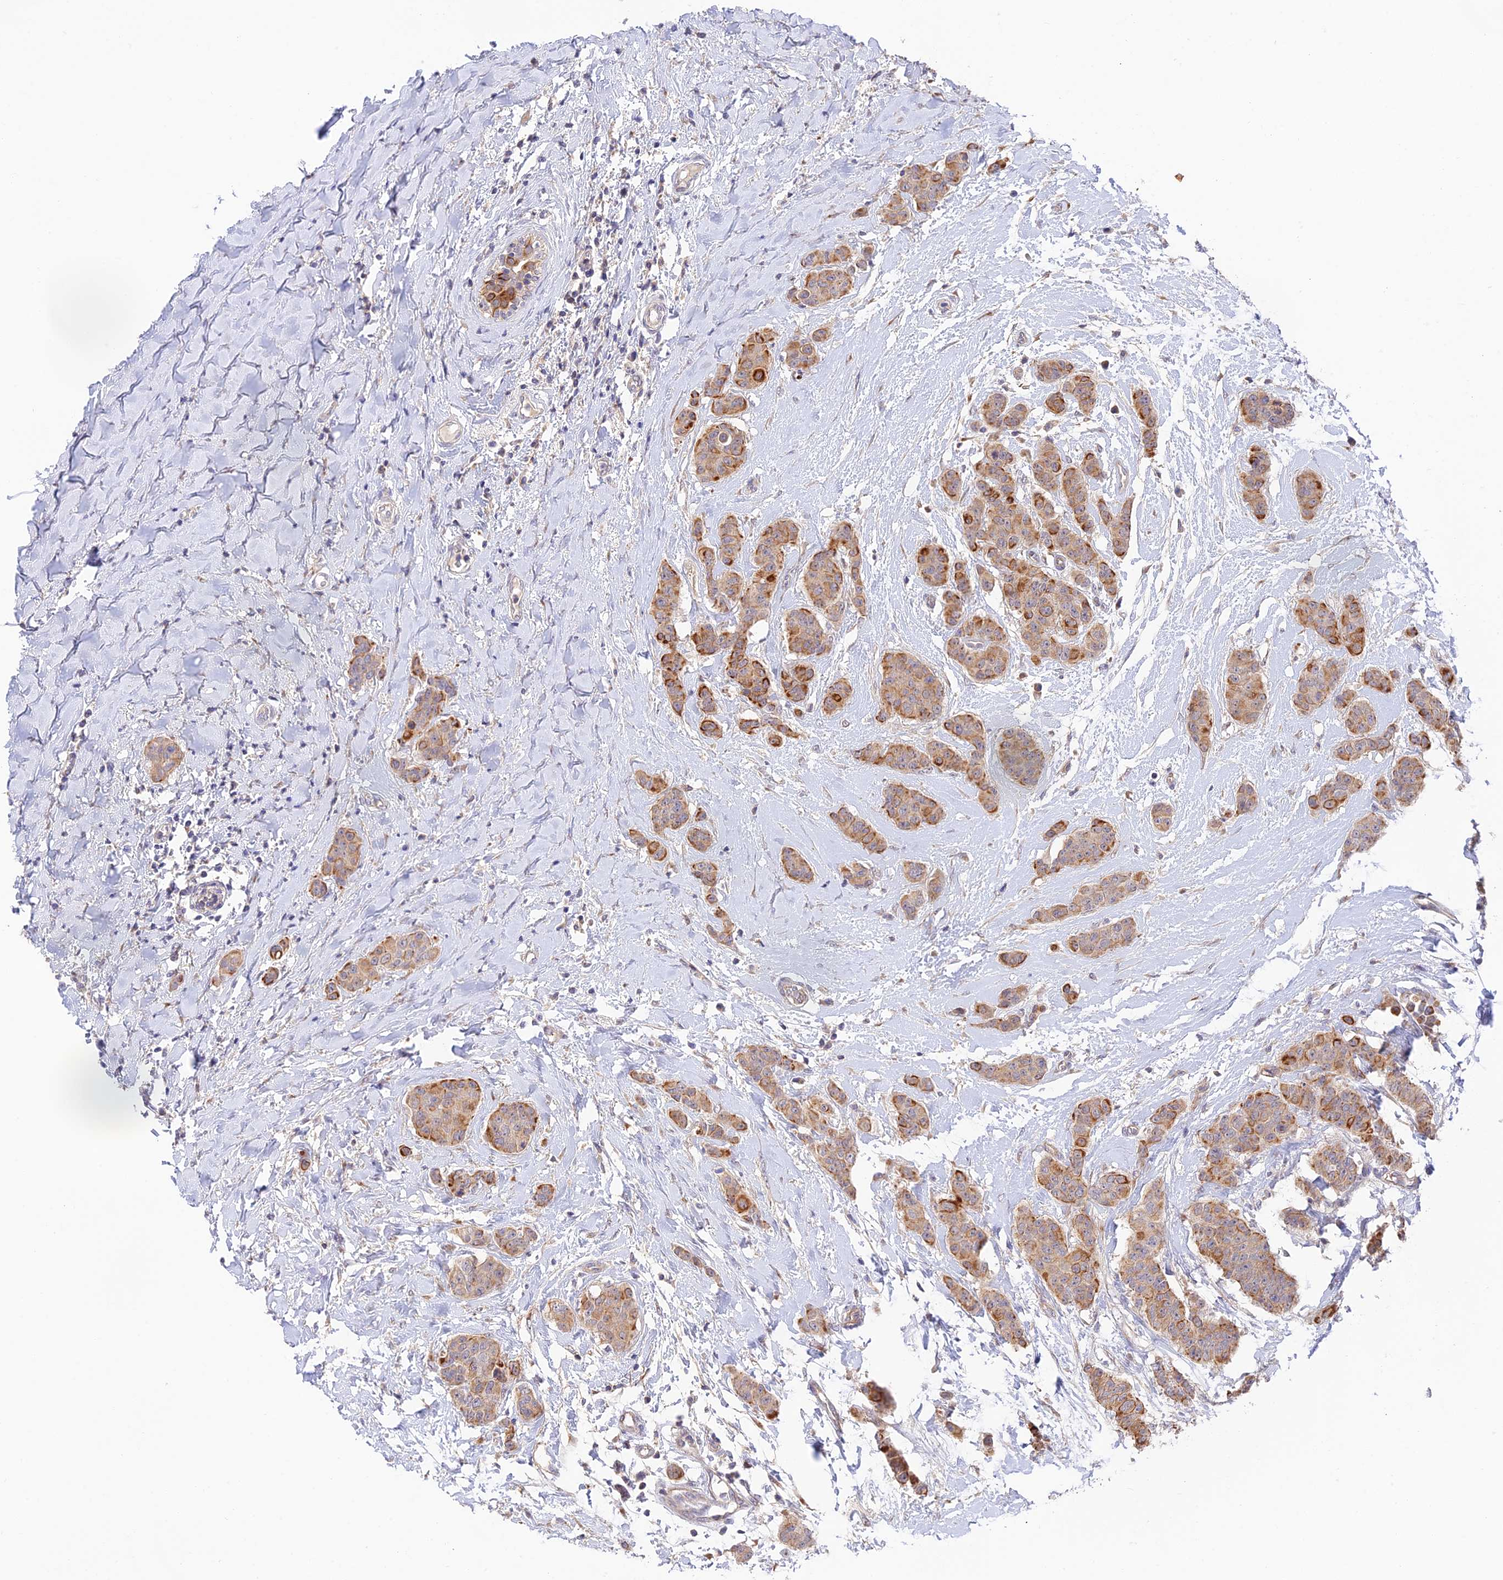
{"staining": {"intensity": "moderate", "quantity": ">75%", "location": "cytoplasmic/membranous"}, "tissue": "breast cancer", "cell_type": "Tumor cells", "image_type": "cancer", "snomed": [{"axis": "morphology", "description": "Duct carcinoma"}, {"axis": "topography", "description": "Breast"}], "caption": "Protein expression analysis of human breast intraductal carcinoma reveals moderate cytoplasmic/membranous staining in approximately >75% of tumor cells.", "gene": "CAMSAP3", "patient": {"sex": "female", "age": 40}}